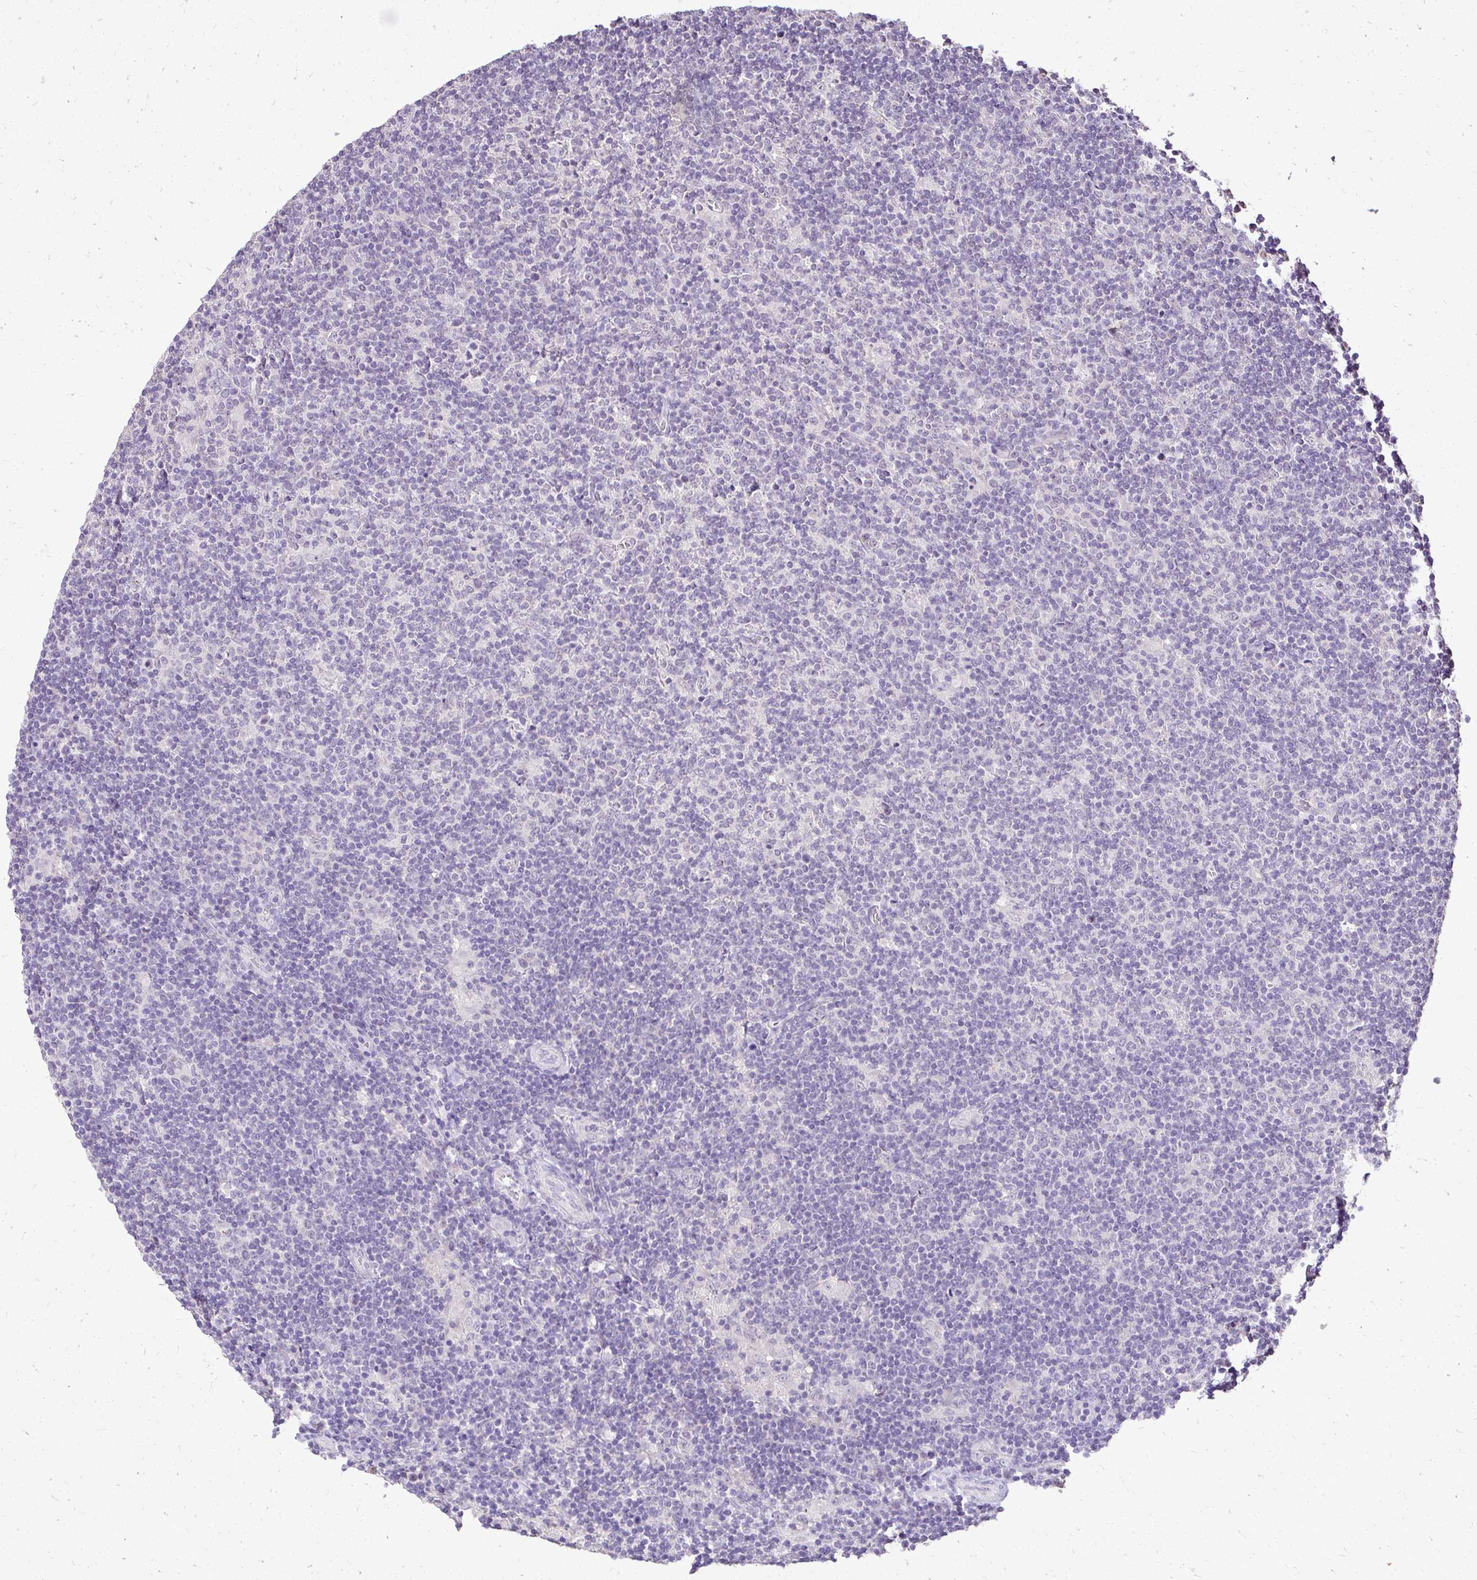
{"staining": {"intensity": "negative", "quantity": "none", "location": "none"}, "tissue": "lymphoma", "cell_type": "Tumor cells", "image_type": "cancer", "snomed": [{"axis": "morphology", "description": "Hodgkin's disease, NOS"}, {"axis": "topography", "description": "Lymph node"}], "caption": "High magnification brightfield microscopy of Hodgkin's disease stained with DAB (brown) and counterstained with hematoxylin (blue): tumor cells show no significant staining.", "gene": "KIAA1210", "patient": {"sex": "male", "age": 40}}